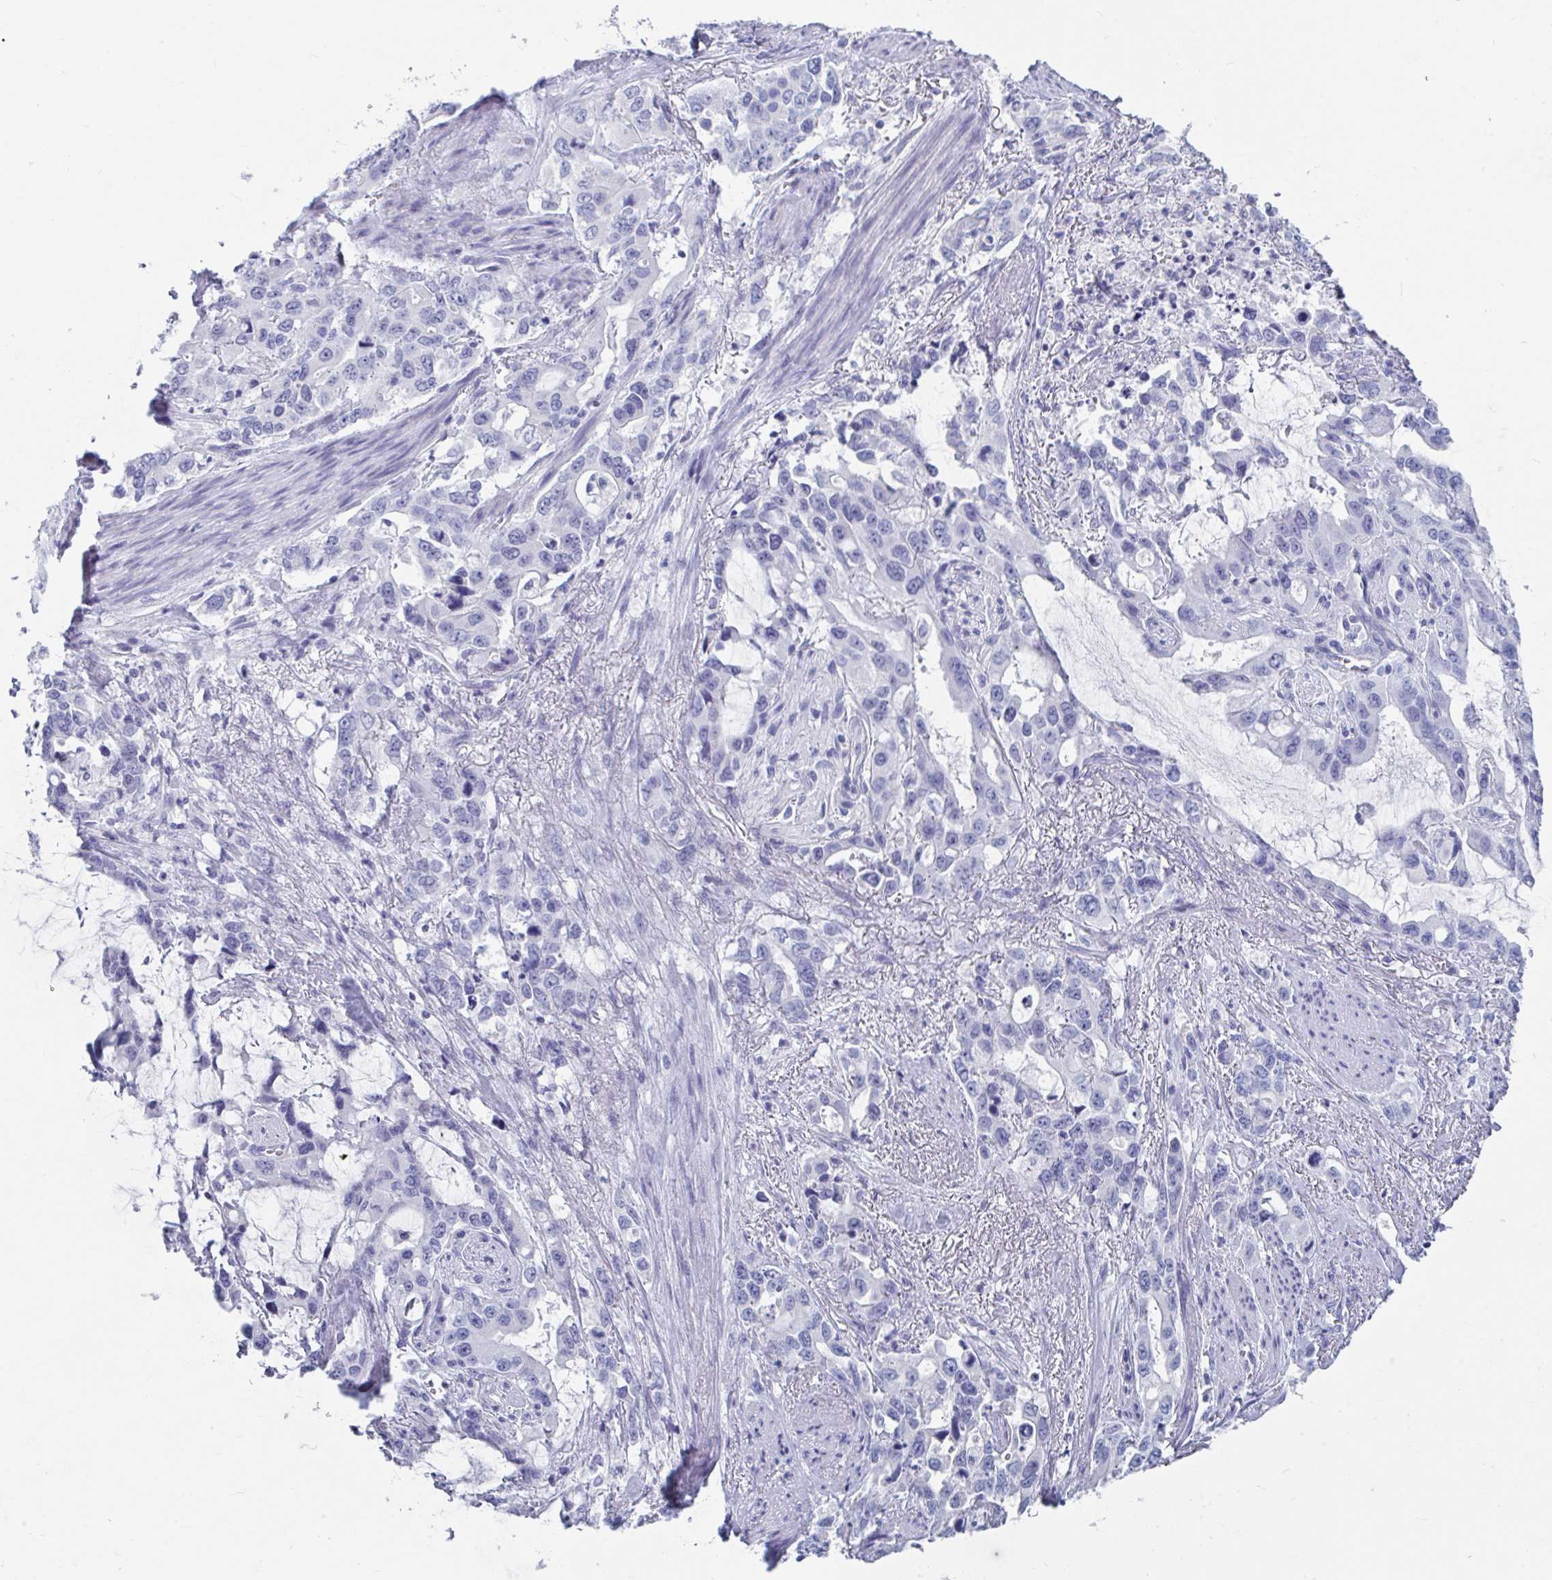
{"staining": {"intensity": "negative", "quantity": "none", "location": "none"}, "tissue": "stomach cancer", "cell_type": "Tumor cells", "image_type": "cancer", "snomed": [{"axis": "morphology", "description": "Adenocarcinoma, NOS"}, {"axis": "topography", "description": "Stomach, upper"}], "caption": "DAB immunohistochemical staining of stomach cancer (adenocarcinoma) exhibits no significant positivity in tumor cells. The staining is performed using DAB brown chromogen with nuclei counter-stained in using hematoxylin.", "gene": "DPEP3", "patient": {"sex": "male", "age": 85}}